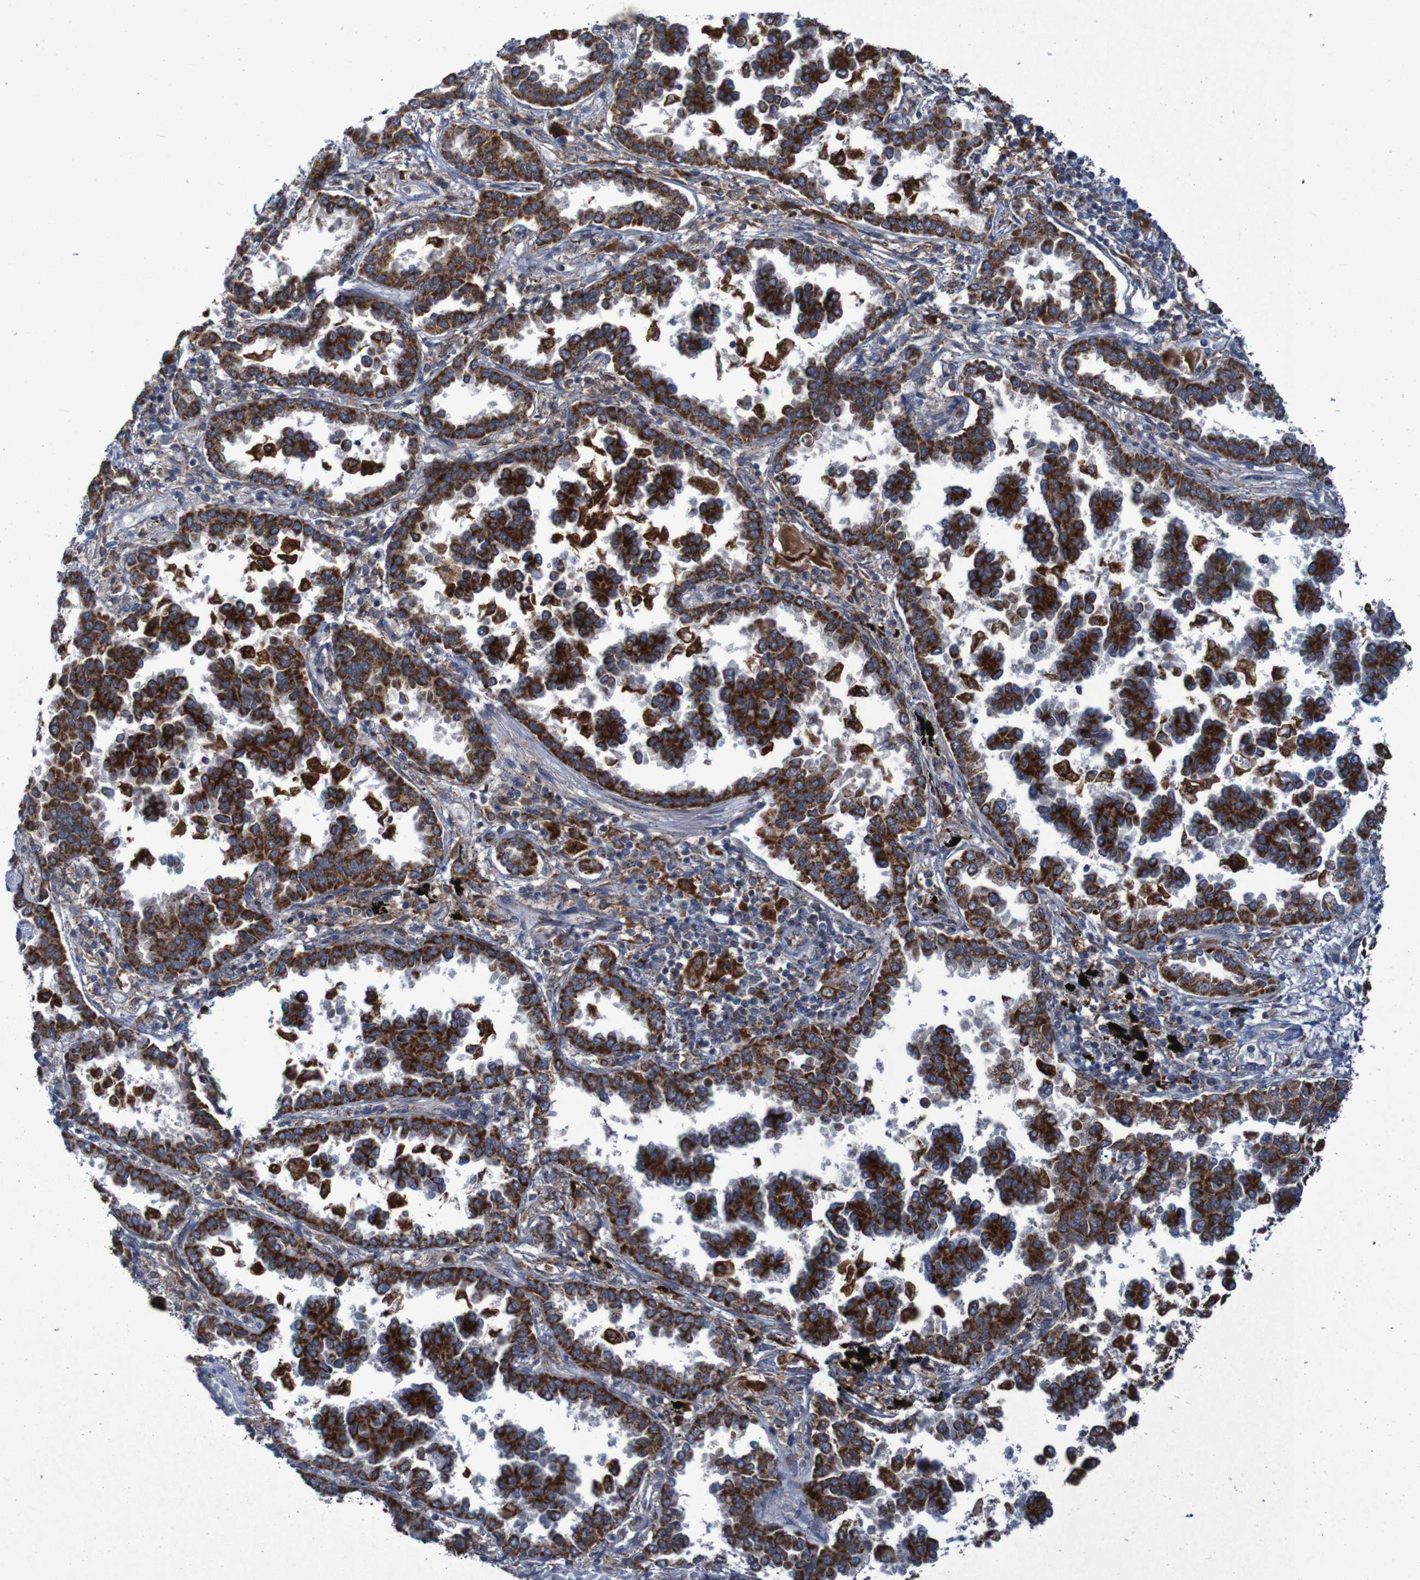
{"staining": {"intensity": "strong", "quantity": ">75%", "location": "cytoplasmic/membranous"}, "tissue": "lung cancer", "cell_type": "Tumor cells", "image_type": "cancer", "snomed": [{"axis": "morphology", "description": "Normal tissue, NOS"}, {"axis": "morphology", "description": "Adenocarcinoma, NOS"}, {"axis": "topography", "description": "Lung"}], "caption": "Protein staining exhibits strong cytoplasmic/membranous staining in about >75% of tumor cells in adenocarcinoma (lung).", "gene": "CCDC51", "patient": {"sex": "male", "age": 59}}